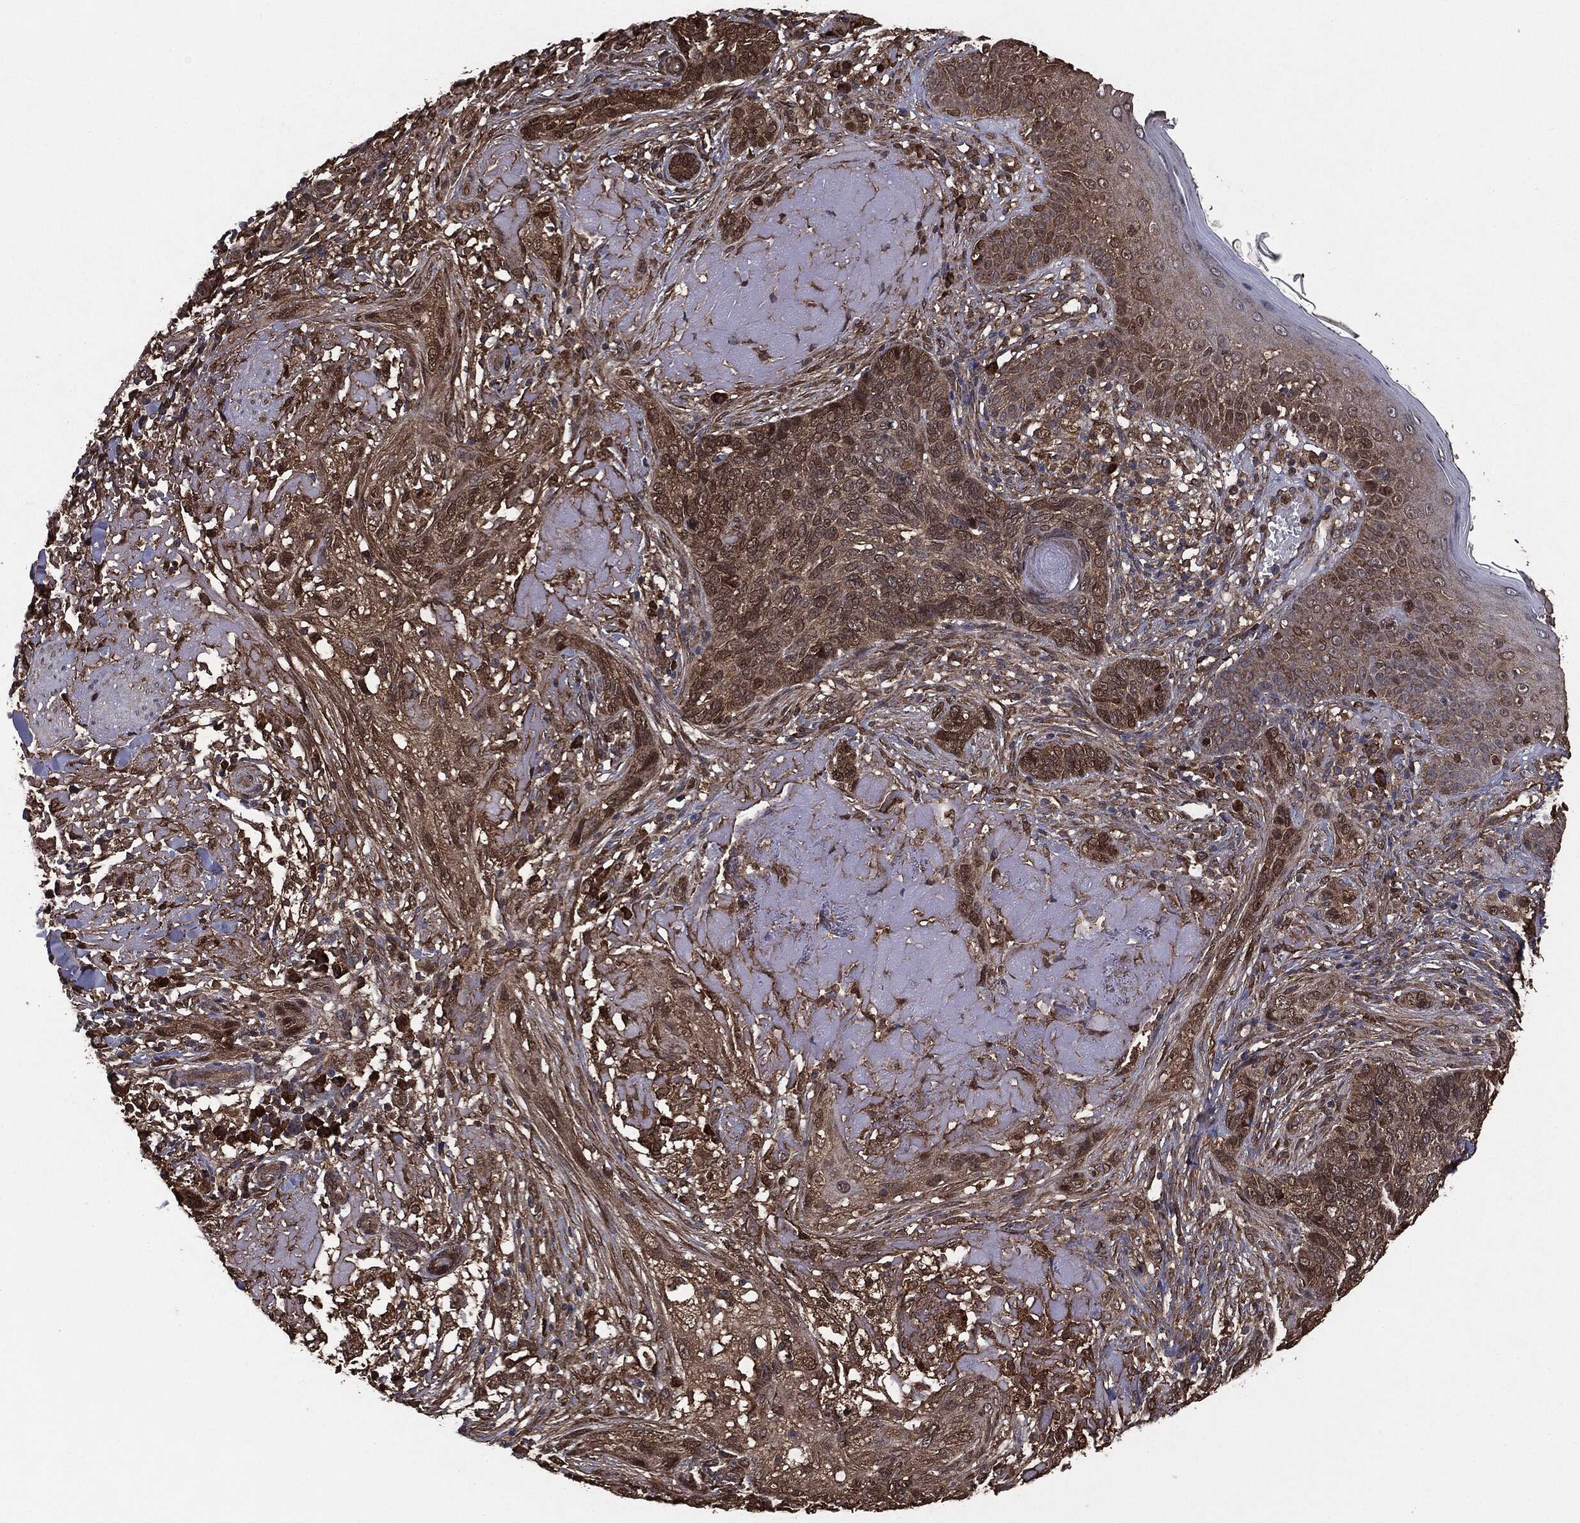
{"staining": {"intensity": "moderate", "quantity": ">75%", "location": "cytoplasmic/membranous"}, "tissue": "skin cancer", "cell_type": "Tumor cells", "image_type": "cancer", "snomed": [{"axis": "morphology", "description": "Basal cell carcinoma"}, {"axis": "topography", "description": "Skin"}], "caption": "Moderate cytoplasmic/membranous protein expression is present in about >75% of tumor cells in skin cancer. The staining was performed using DAB (3,3'-diaminobenzidine) to visualize the protein expression in brown, while the nuclei were stained in blue with hematoxylin (Magnification: 20x).", "gene": "NME1", "patient": {"sex": "male", "age": 91}}